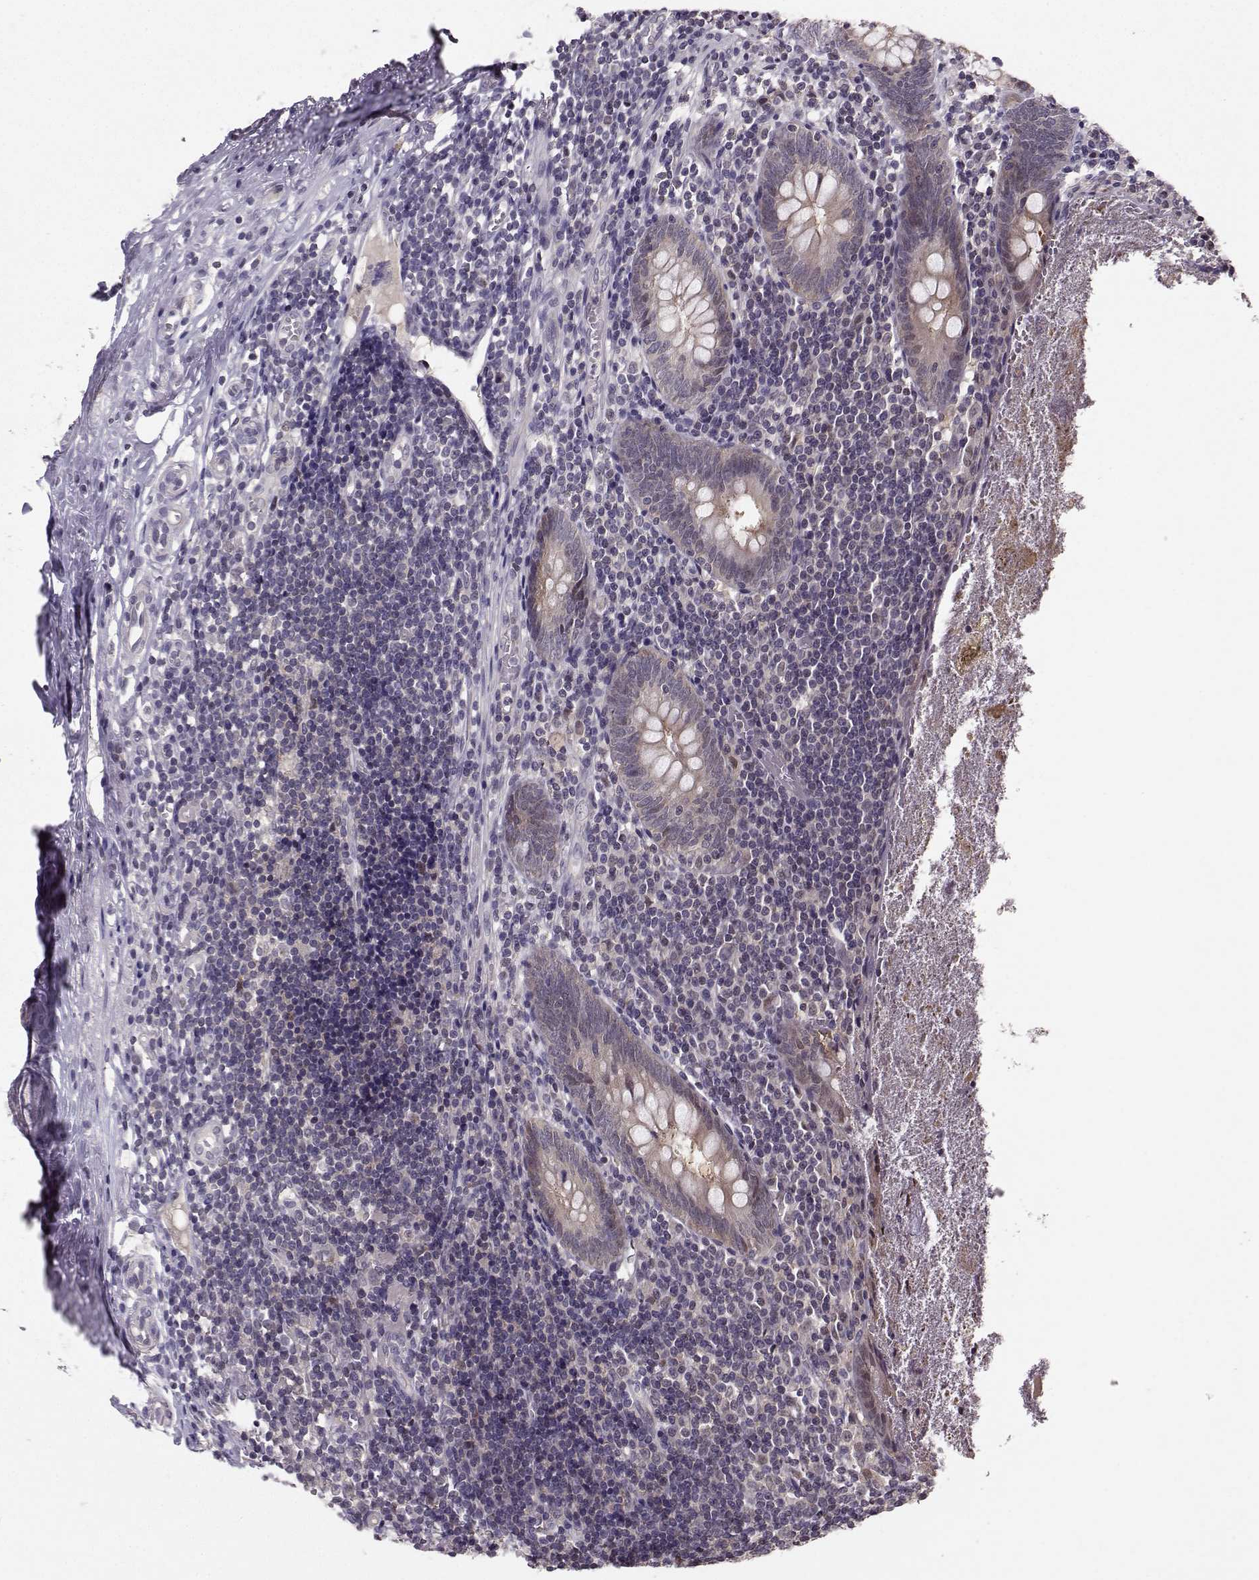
{"staining": {"intensity": "weak", "quantity": "25%-75%", "location": "cytoplasmic/membranous"}, "tissue": "appendix", "cell_type": "Glandular cells", "image_type": "normal", "snomed": [{"axis": "morphology", "description": "Normal tissue, NOS"}, {"axis": "topography", "description": "Appendix"}], "caption": "Protein staining of unremarkable appendix displays weak cytoplasmic/membranous expression in approximately 25%-75% of glandular cells. (IHC, brightfield microscopy, high magnification).", "gene": "PKP2", "patient": {"sex": "female", "age": 23}}